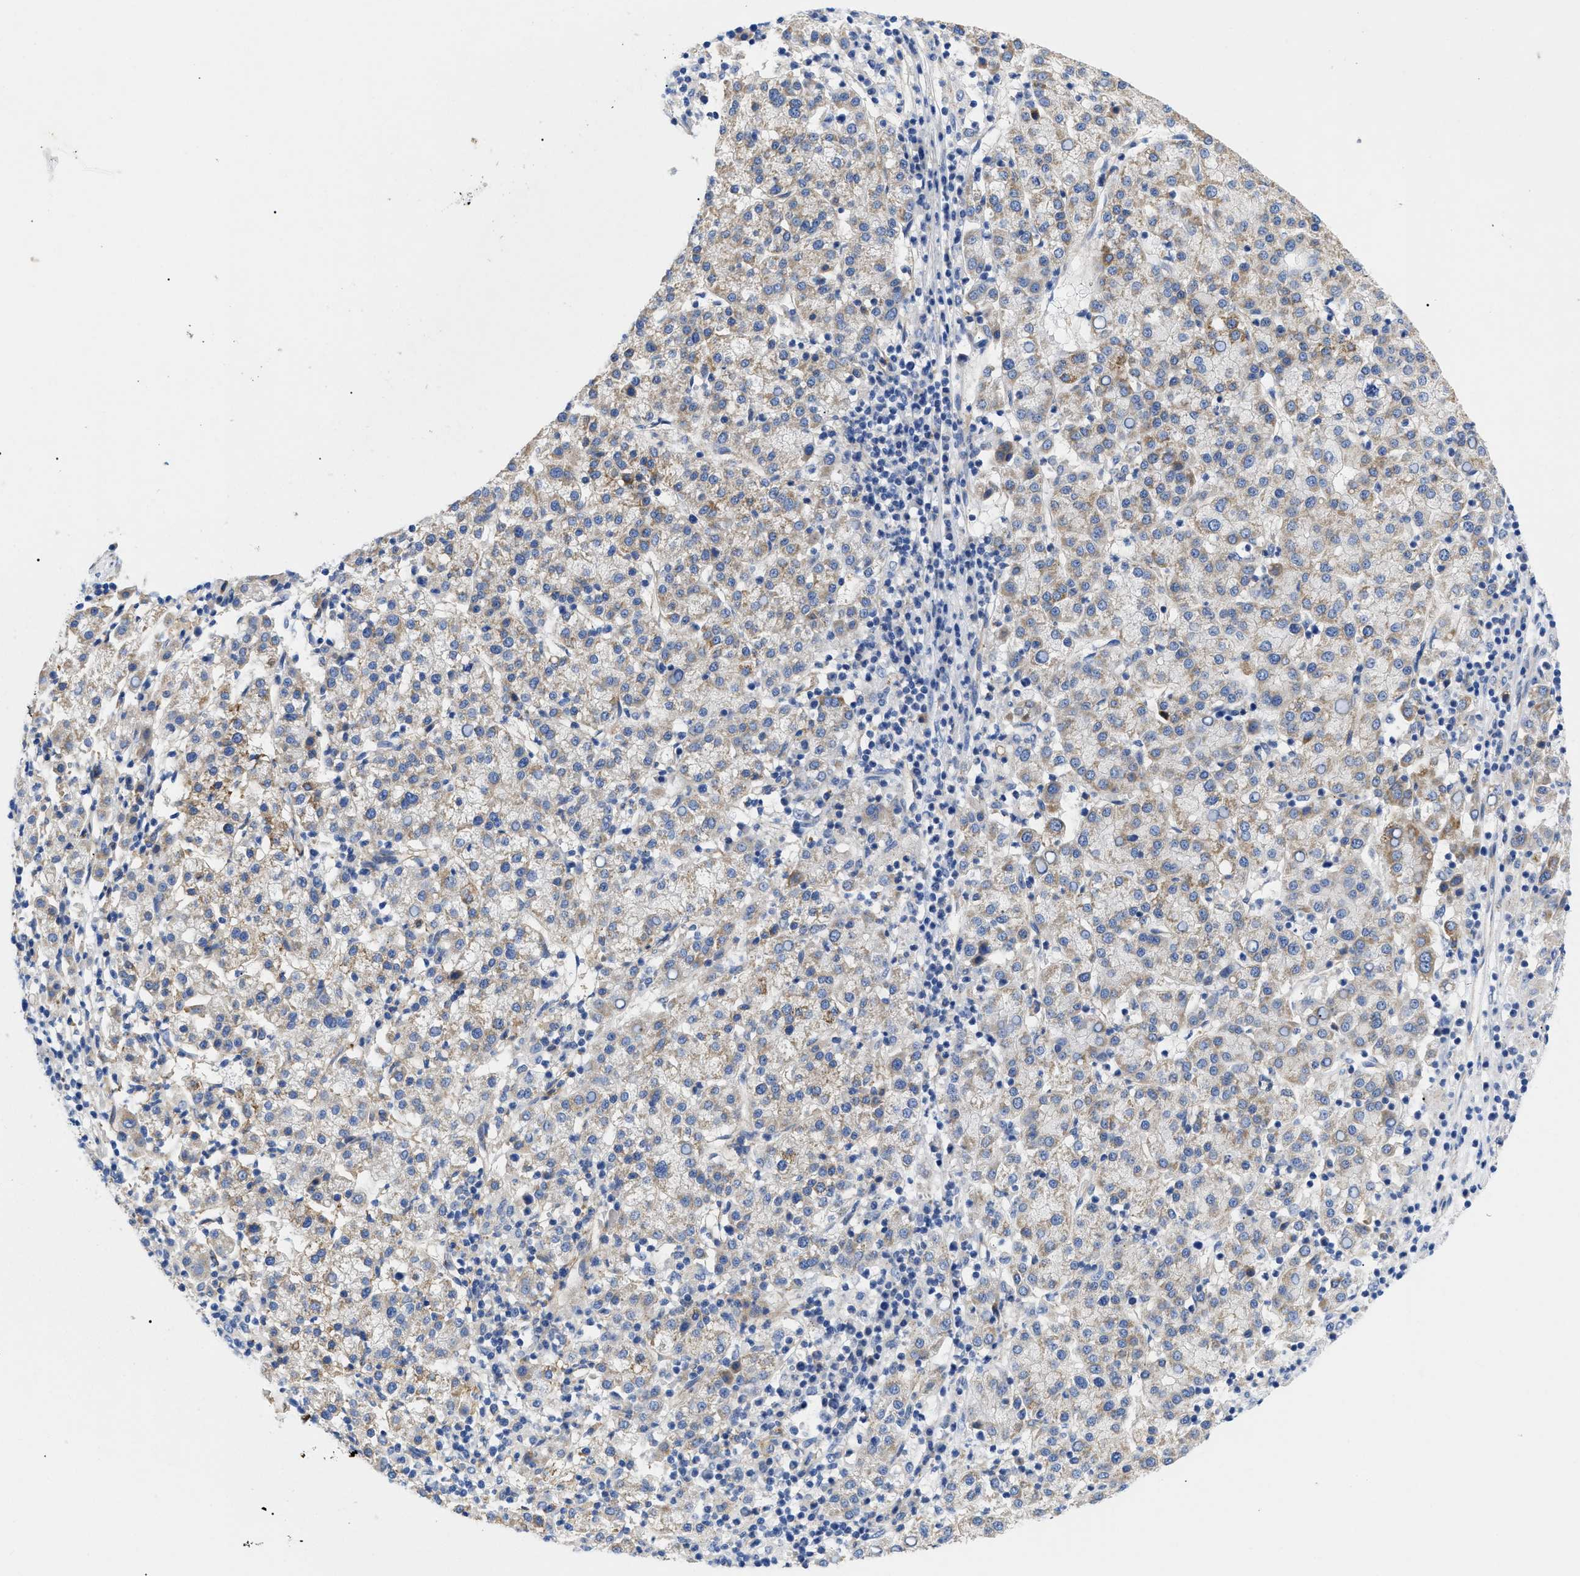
{"staining": {"intensity": "weak", "quantity": ">75%", "location": "cytoplasmic/membranous"}, "tissue": "liver cancer", "cell_type": "Tumor cells", "image_type": "cancer", "snomed": [{"axis": "morphology", "description": "Carcinoma, Hepatocellular, NOS"}, {"axis": "topography", "description": "Liver"}], "caption": "An image of human liver hepatocellular carcinoma stained for a protein displays weak cytoplasmic/membranous brown staining in tumor cells. The staining was performed using DAB (3,3'-diaminobenzidine) to visualize the protein expression in brown, while the nuclei were stained in blue with hematoxylin (Magnification: 20x).", "gene": "SFXN5", "patient": {"sex": "female", "age": 58}}